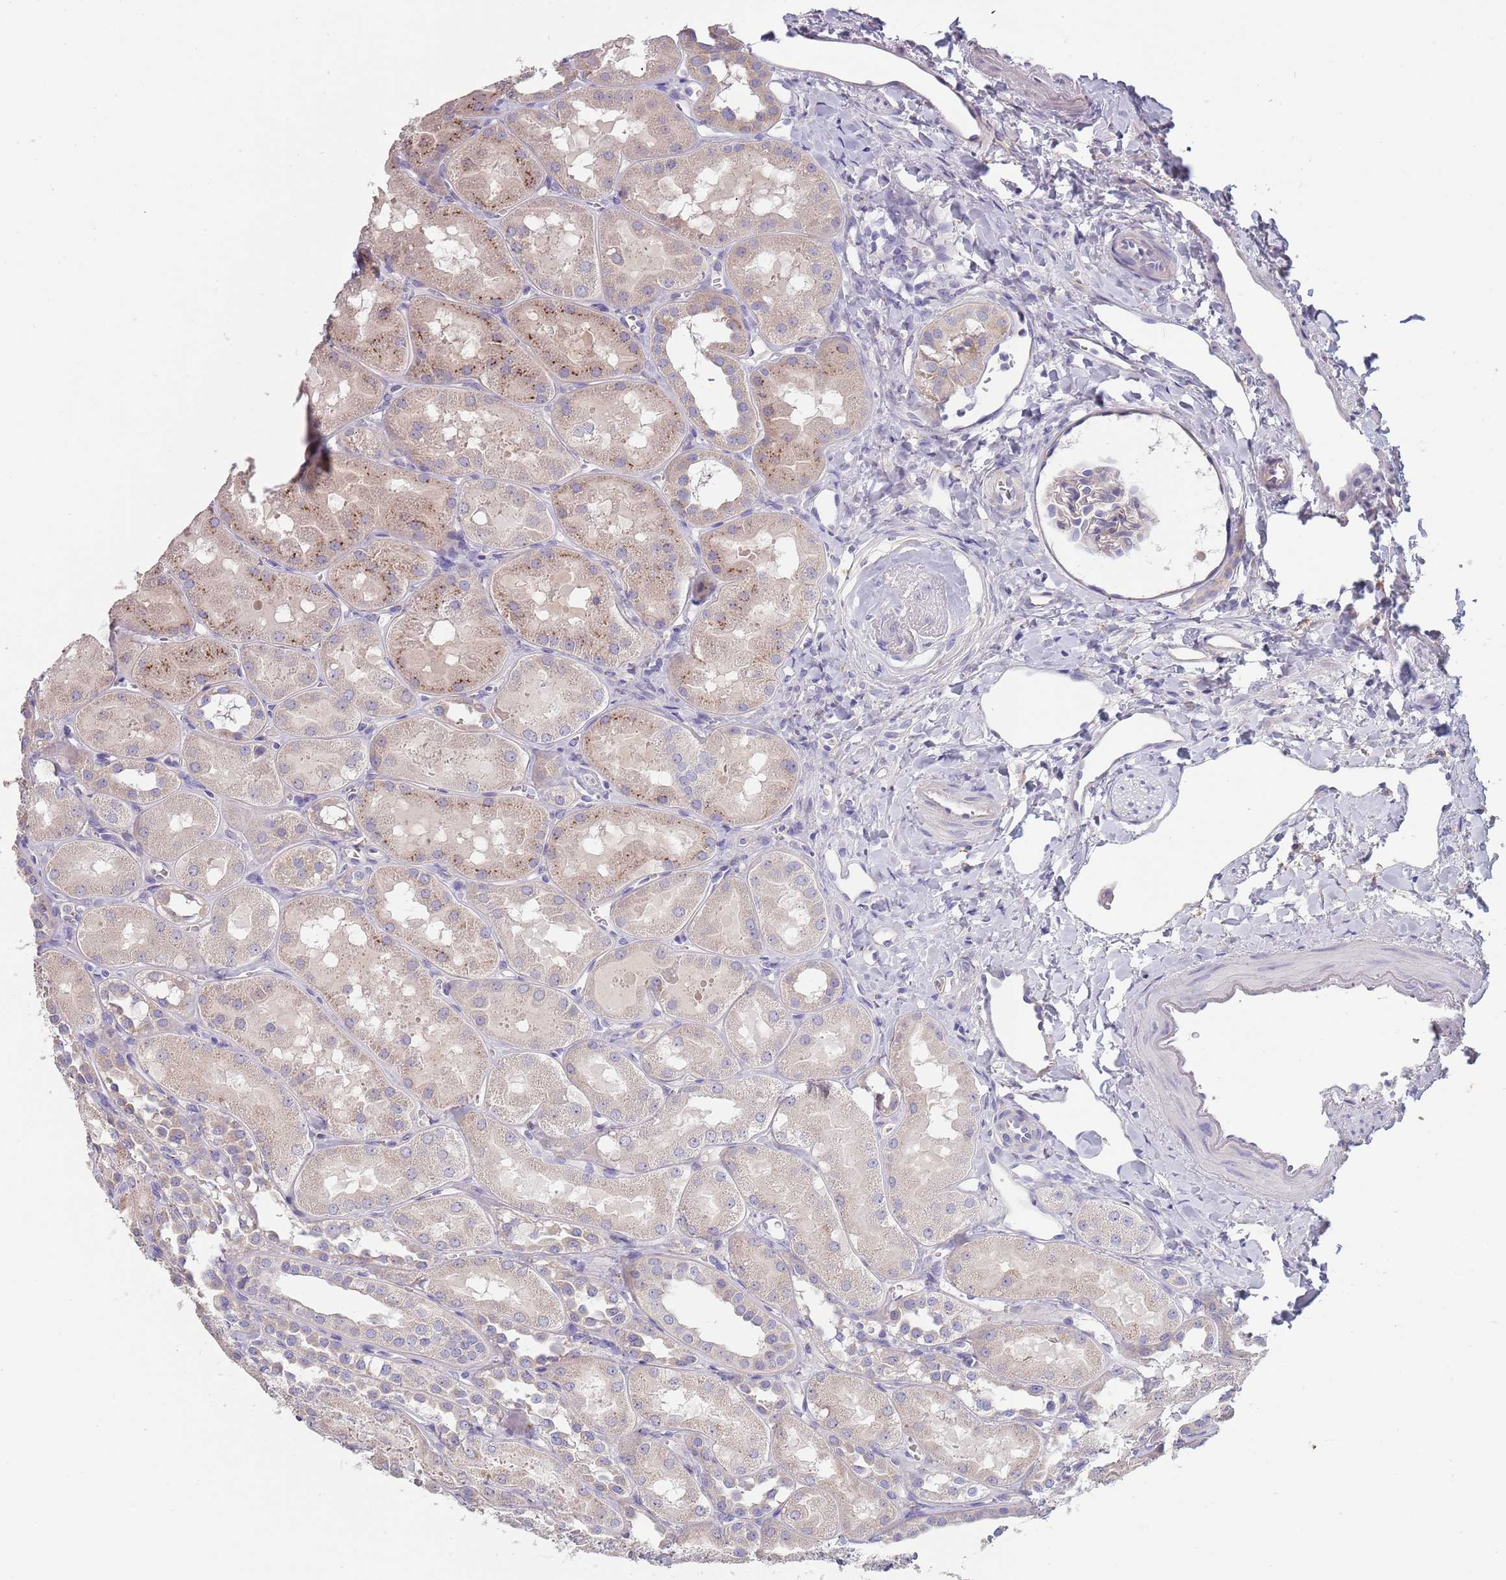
{"staining": {"intensity": "negative", "quantity": "none", "location": "none"}, "tissue": "kidney", "cell_type": "Cells in glomeruli", "image_type": "normal", "snomed": [{"axis": "morphology", "description": "Normal tissue, NOS"}, {"axis": "topography", "description": "Kidney"}, {"axis": "topography", "description": "Urinary bladder"}], "caption": "Immunohistochemistry of unremarkable human kidney displays no positivity in cells in glomeruli. Brightfield microscopy of immunohistochemistry stained with DAB (brown) and hematoxylin (blue), captured at high magnification.", "gene": "MAN1C1", "patient": {"sex": "male", "age": 16}}